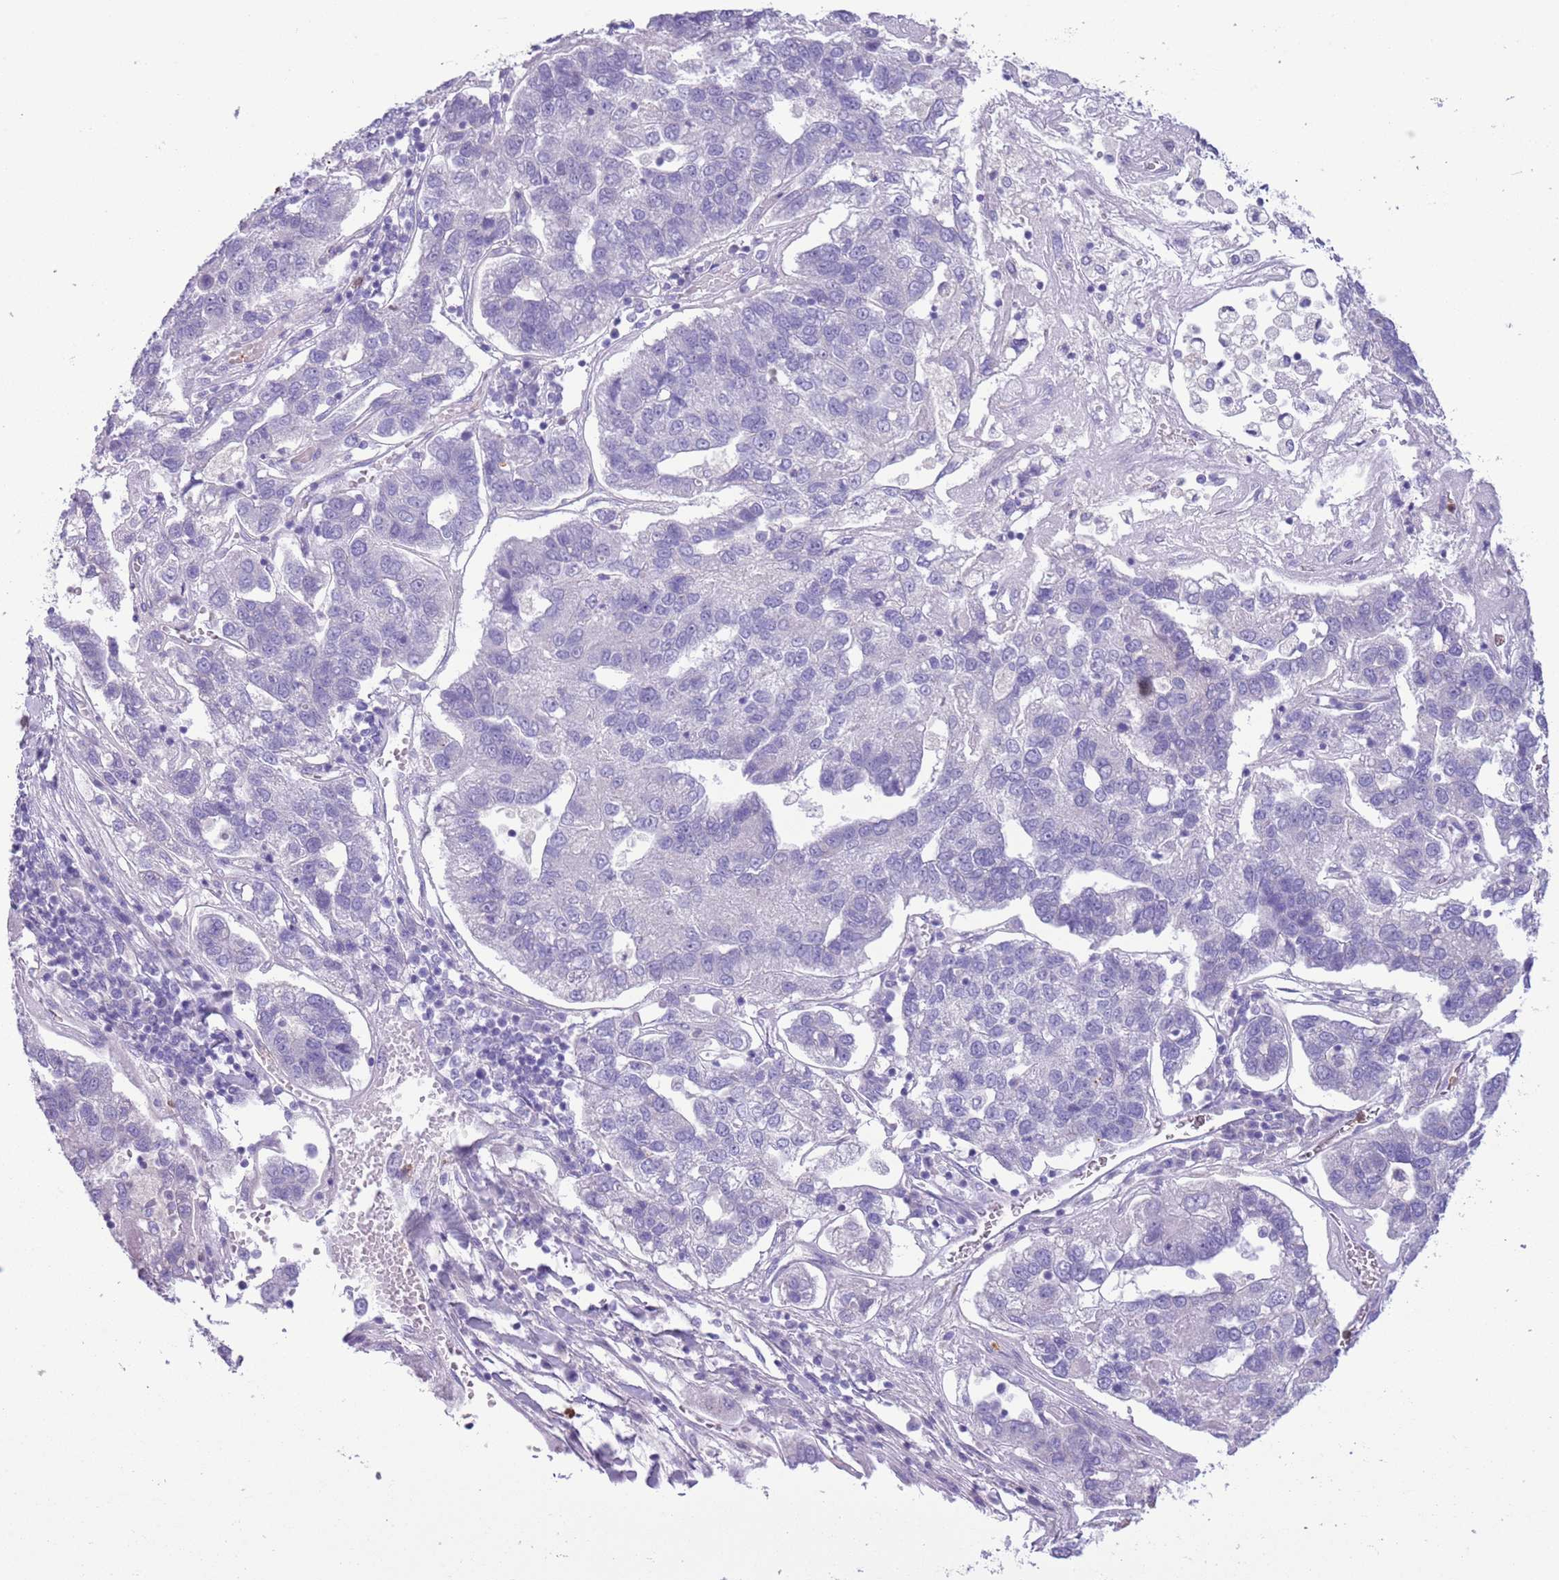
{"staining": {"intensity": "negative", "quantity": "none", "location": "none"}, "tissue": "pancreatic cancer", "cell_type": "Tumor cells", "image_type": "cancer", "snomed": [{"axis": "morphology", "description": "Adenocarcinoma, NOS"}, {"axis": "topography", "description": "Pancreas"}], "caption": "The histopathology image reveals no staining of tumor cells in pancreatic cancer (adenocarcinoma).", "gene": "OR6M1", "patient": {"sex": "female", "age": 61}}